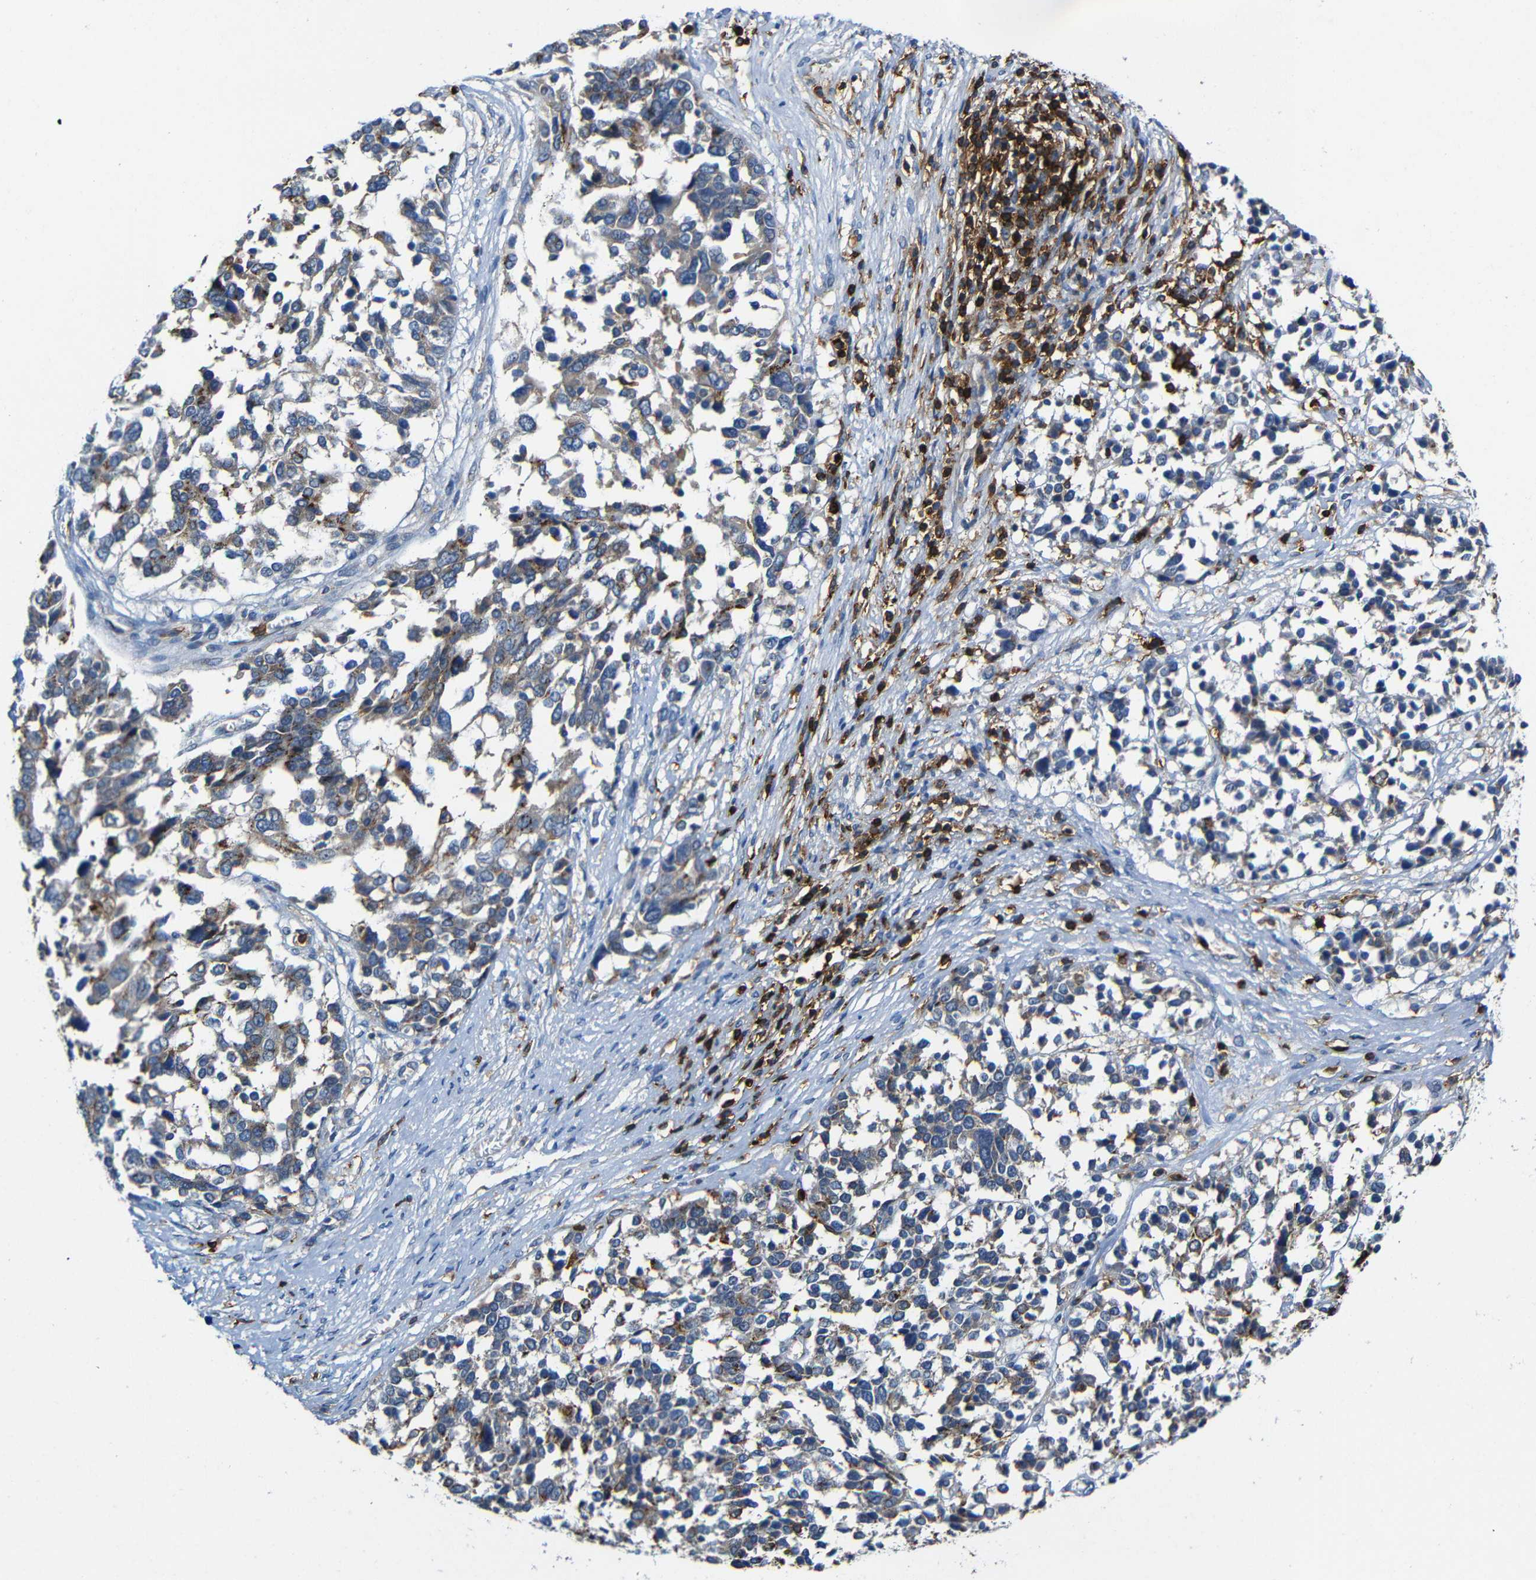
{"staining": {"intensity": "moderate", "quantity": "<25%", "location": "cytoplasmic/membranous"}, "tissue": "ovarian cancer", "cell_type": "Tumor cells", "image_type": "cancer", "snomed": [{"axis": "morphology", "description": "Cystadenocarcinoma, serous, NOS"}, {"axis": "topography", "description": "Ovary"}], "caption": "The histopathology image shows staining of ovarian serous cystadenocarcinoma, revealing moderate cytoplasmic/membranous protein staining (brown color) within tumor cells.", "gene": "P2RY12", "patient": {"sex": "female", "age": 44}}